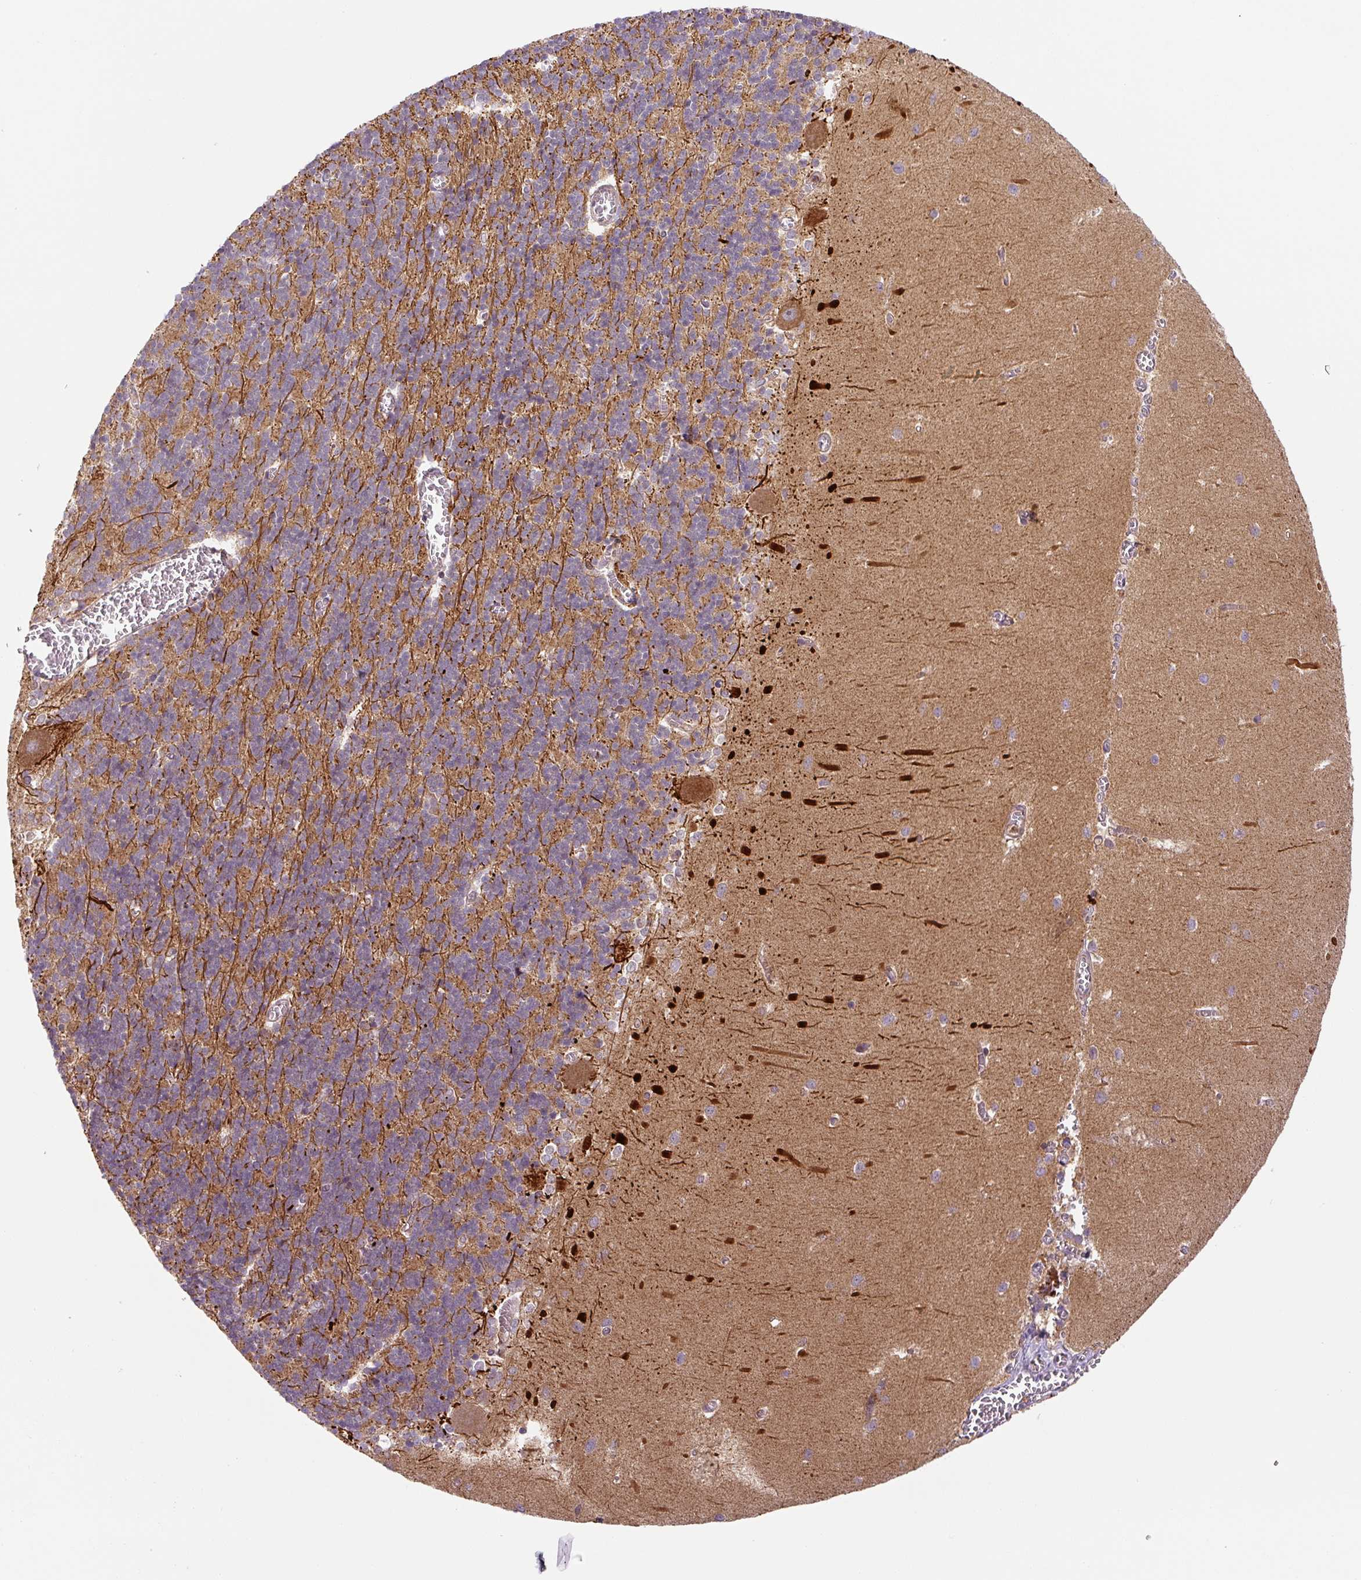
{"staining": {"intensity": "moderate", "quantity": "25%-75%", "location": "cytoplasmic/membranous"}, "tissue": "cerebellum", "cell_type": "Cells in granular layer", "image_type": "normal", "snomed": [{"axis": "morphology", "description": "Normal tissue, NOS"}, {"axis": "topography", "description": "Cerebellum"}], "caption": "Cerebellum stained with a protein marker demonstrates moderate staining in cells in granular layer.", "gene": "ZSWIM7", "patient": {"sex": "male", "age": 37}}